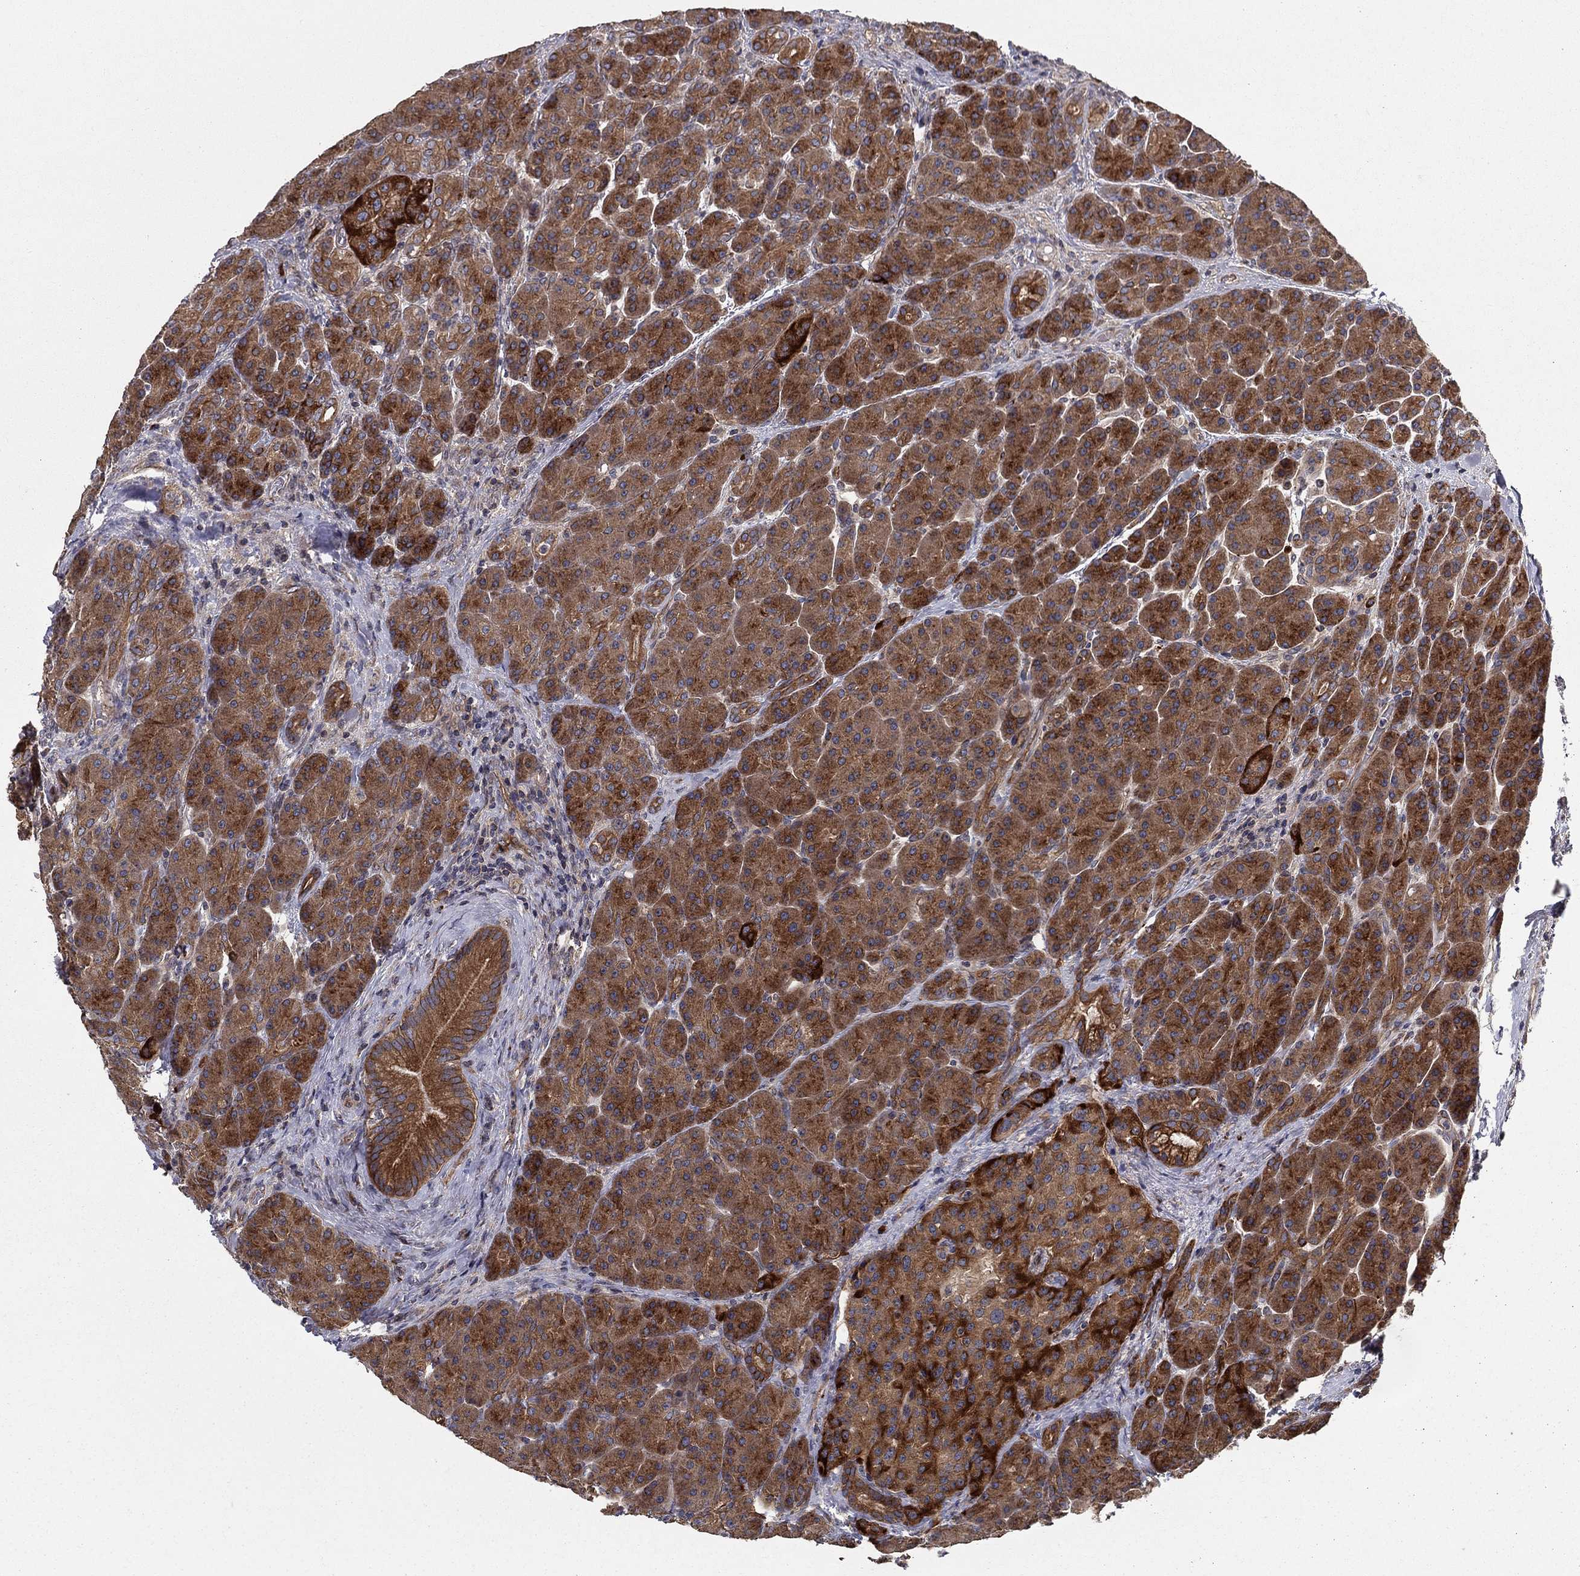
{"staining": {"intensity": "strong", "quantity": "25%-75%", "location": "cytoplasmic/membranous"}, "tissue": "pancreas", "cell_type": "Exocrine glandular cells", "image_type": "normal", "snomed": [{"axis": "morphology", "description": "Normal tissue, NOS"}, {"axis": "topography", "description": "Pancreas"}], "caption": "Strong cytoplasmic/membranous expression for a protein is present in approximately 25%-75% of exocrine glandular cells of unremarkable pancreas using IHC.", "gene": "BMERB1", "patient": {"sex": "male", "age": 70}}